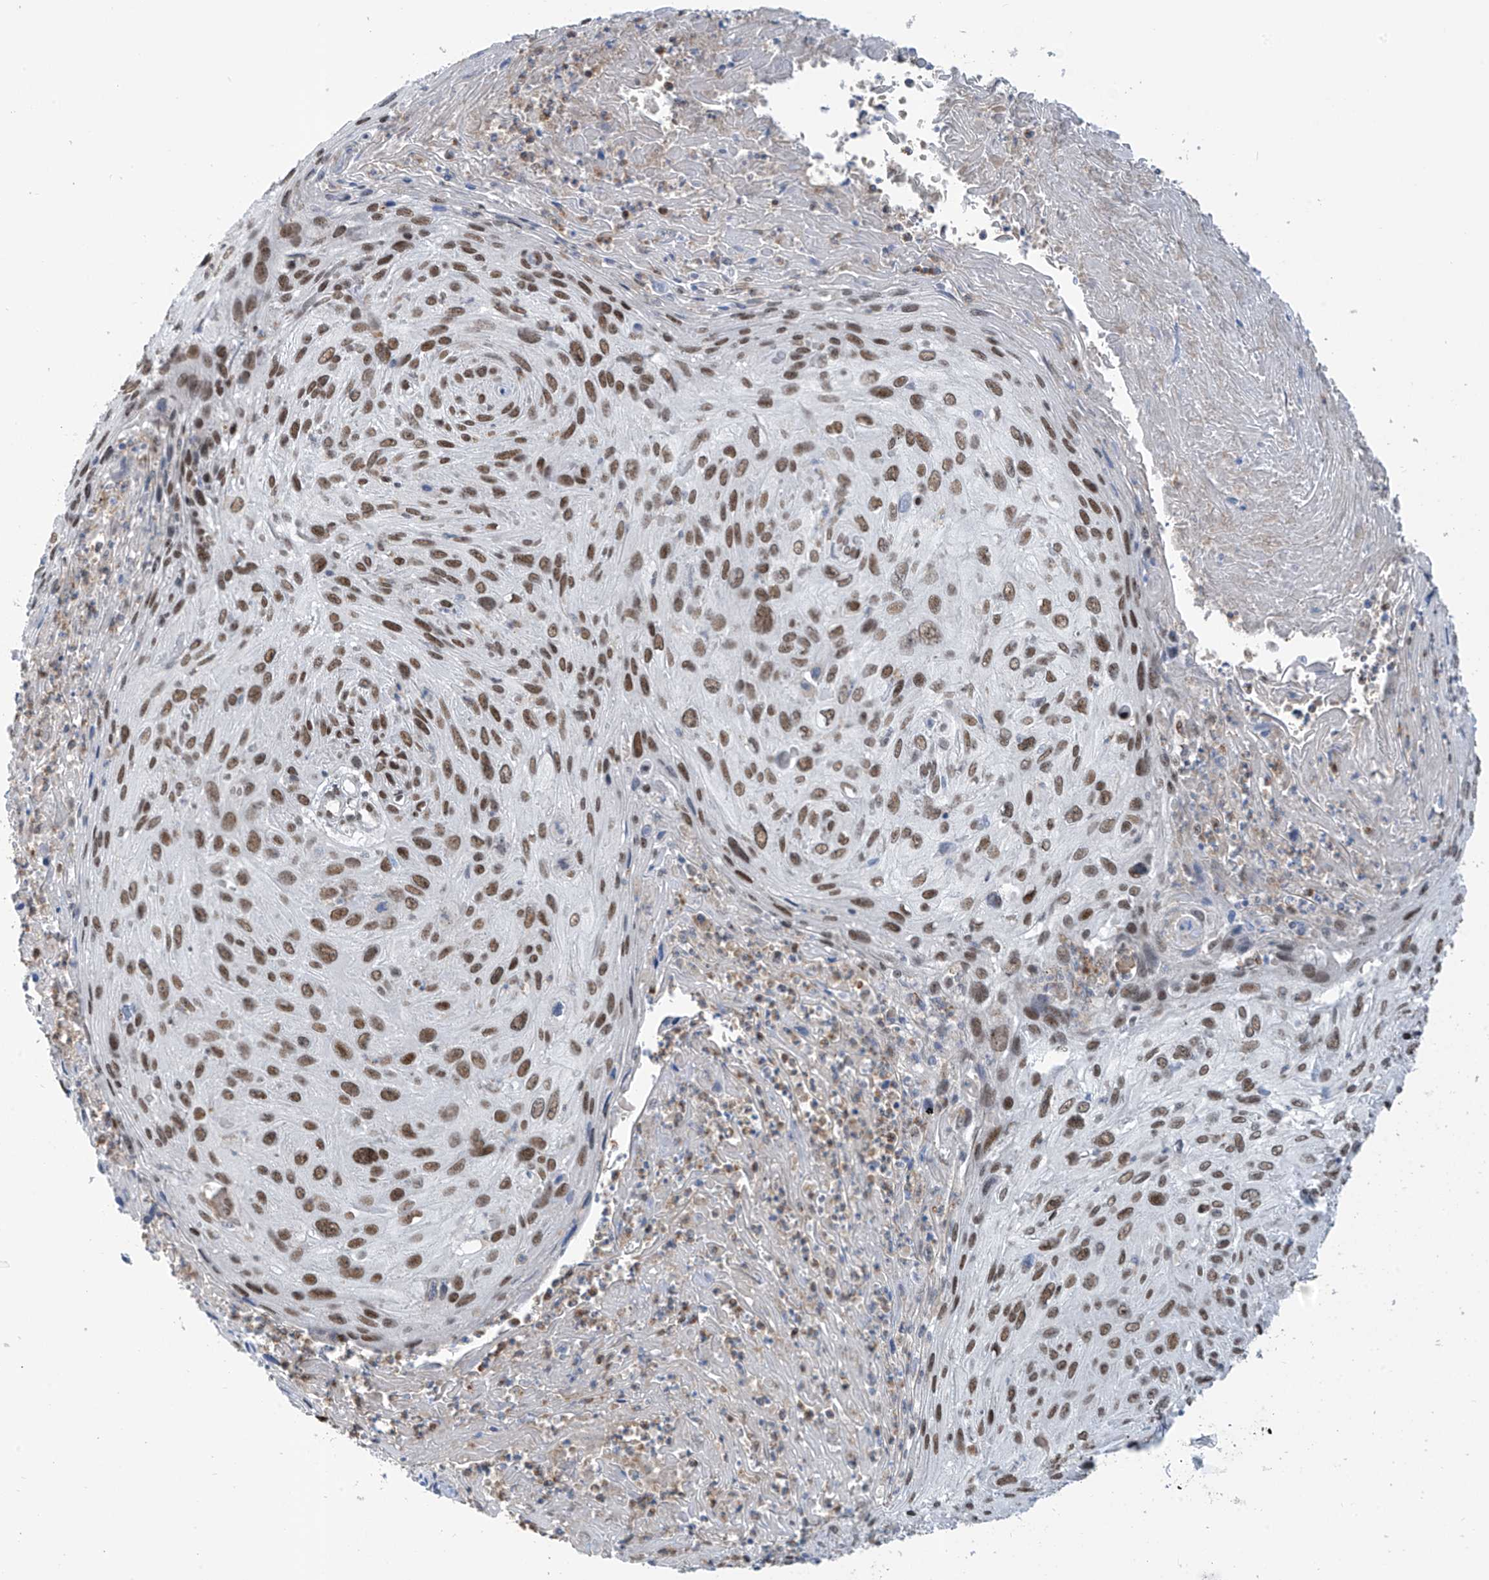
{"staining": {"intensity": "moderate", "quantity": ">75%", "location": "nuclear"}, "tissue": "cervical cancer", "cell_type": "Tumor cells", "image_type": "cancer", "snomed": [{"axis": "morphology", "description": "Squamous cell carcinoma, NOS"}, {"axis": "topography", "description": "Cervix"}], "caption": "Human squamous cell carcinoma (cervical) stained for a protein (brown) reveals moderate nuclear positive expression in about >75% of tumor cells.", "gene": "MCM9", "patient": {"sex": "female", "age": 51}}